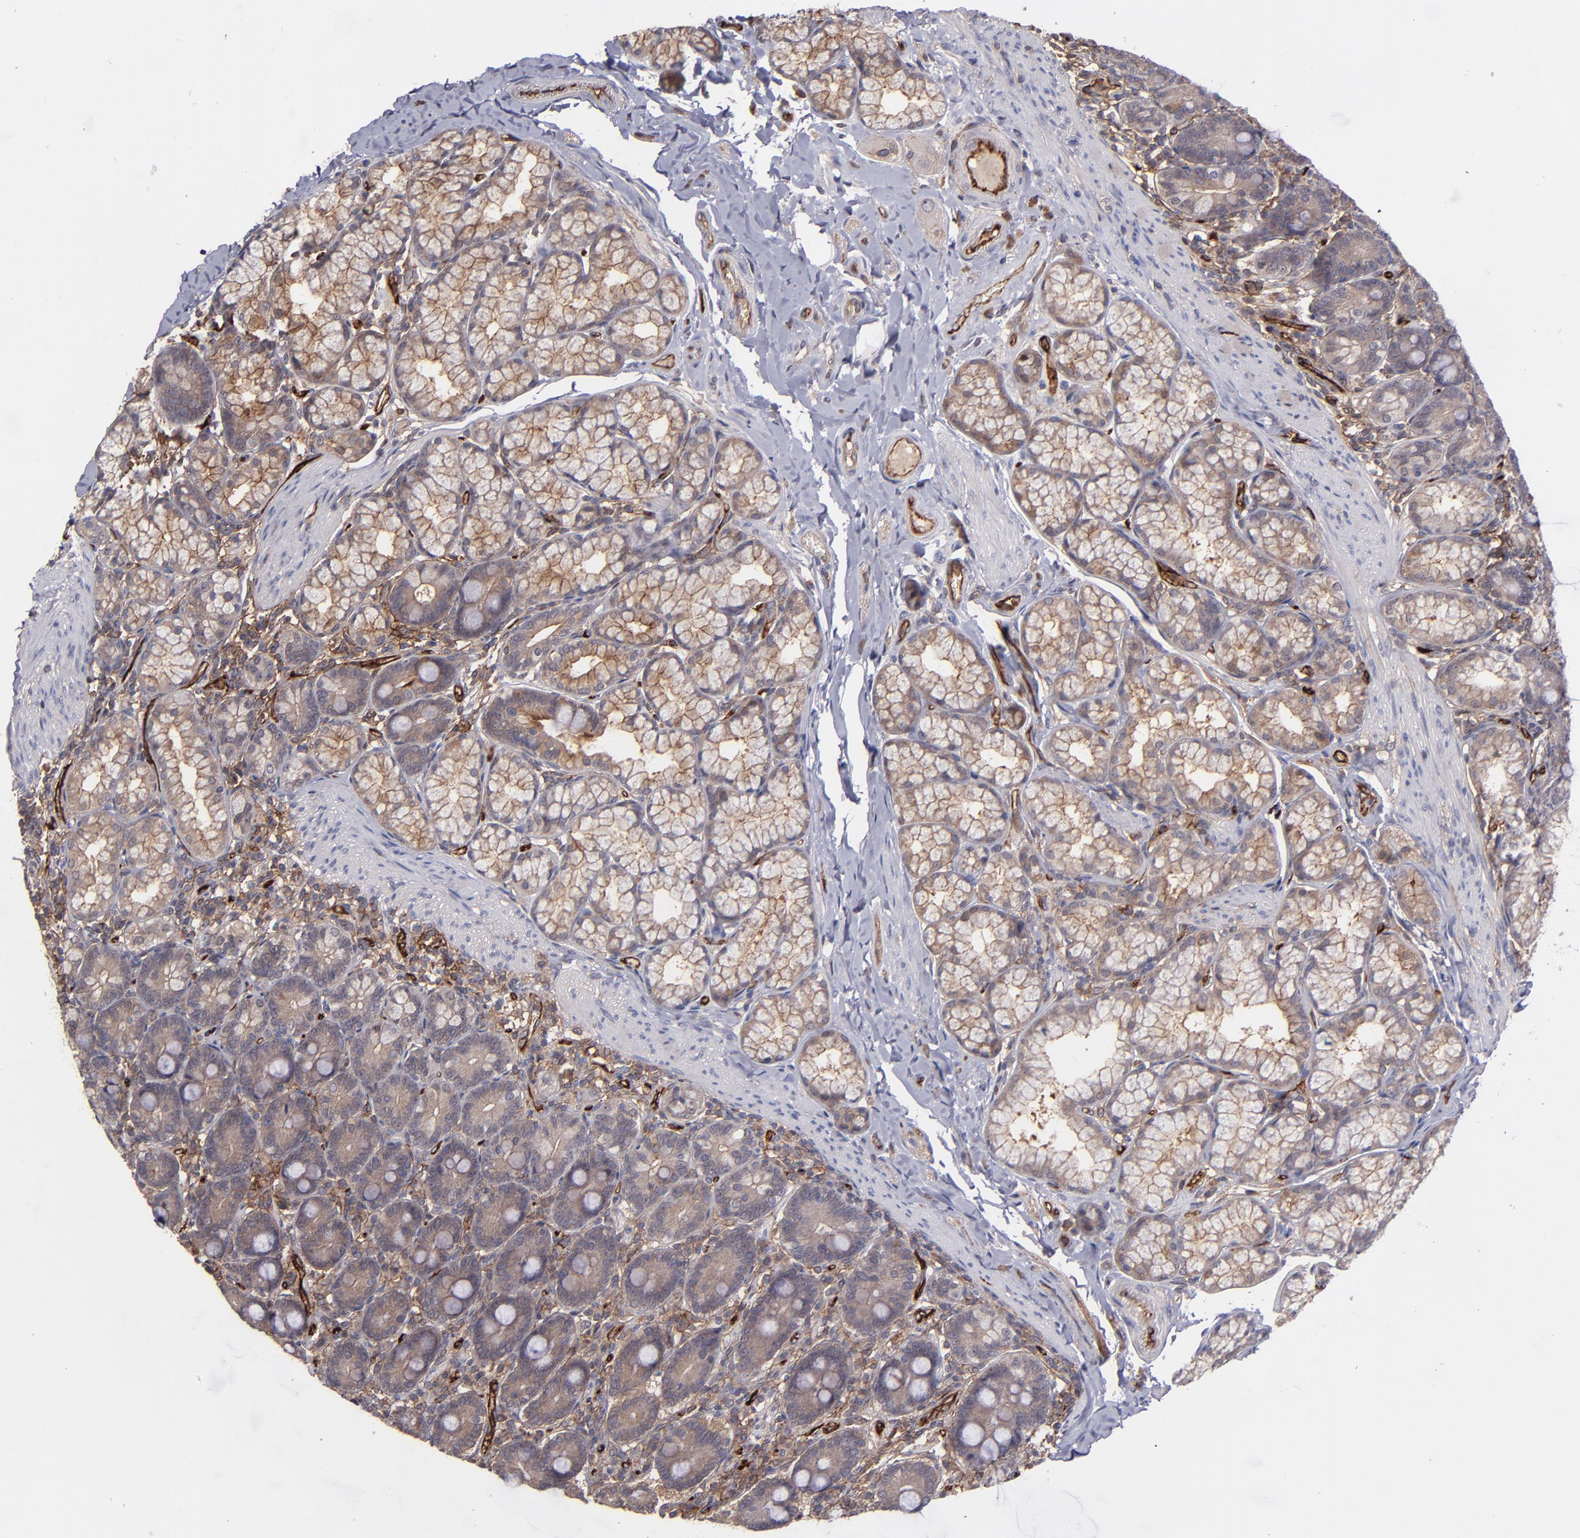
{"staining": {"intensity": "moderate", "quantity": "25%-75%", "location": "cytoplasmic/membranous"}, "tissue": "duodenum", "cell_type": "Glandular cells", "image_type": "normal", "snomed": [{"axis": "morphology", "description": "Normal tissue, NOS"}, {"axis": "topography", "description": "Duodenum"}], "caption": "IHC micrograph of normal duodenum stained for a protein (brown), which shows medium levels of moderate cytoplasmic/membranous positivity in about 25%-75% of glandular cells.", "gene": "ICAM1", "patient": {"sex": "female", "age": 64}}